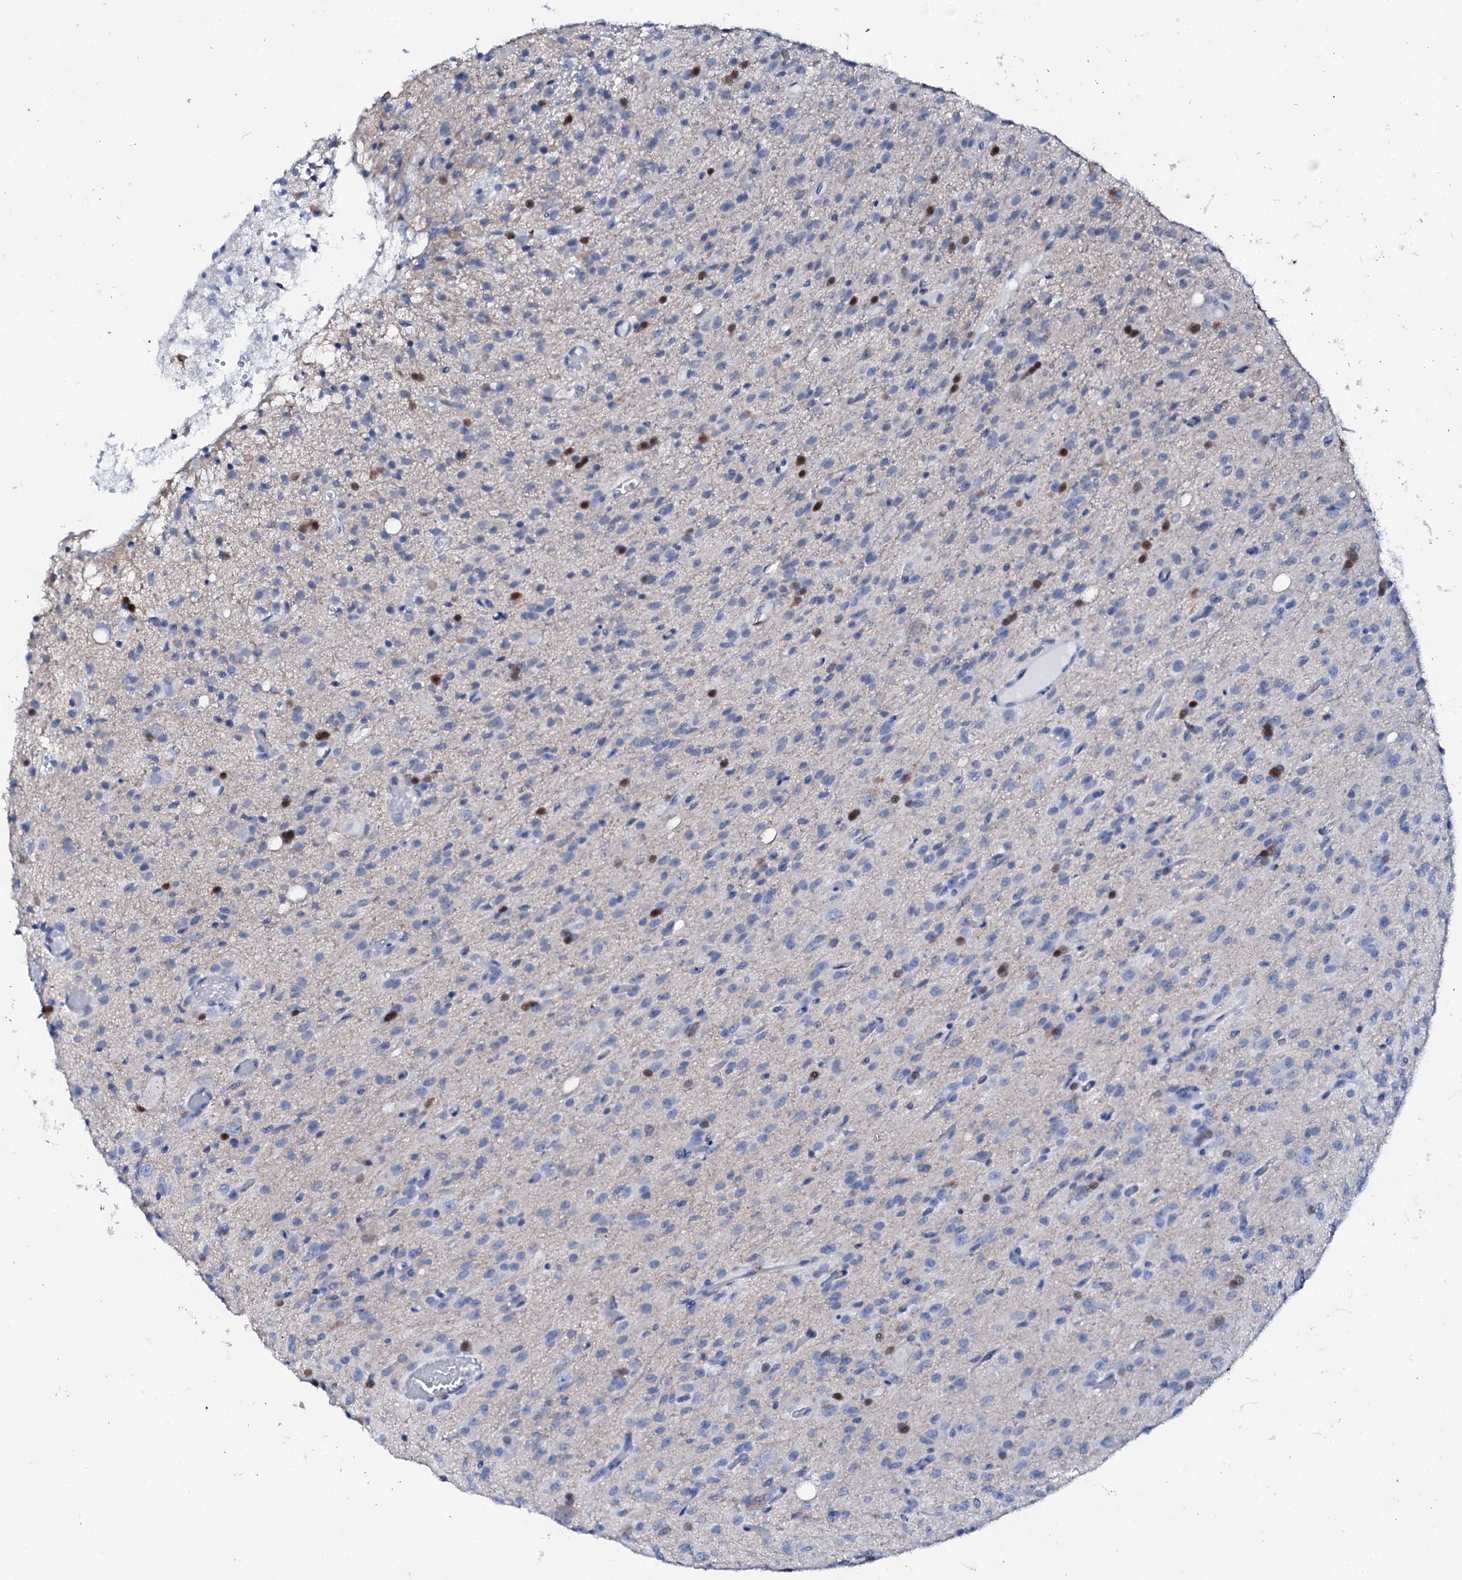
{"staining": {"intensity": "moderate", "quantity": "<25%", "location": "nuclear"}, "tissue": "glioma", "cell_type": "Tumor cells", "image_type": "cancer", "snomed": [{"axis": "morphology", "description": "Glioma, malignant, High grade"}, {"axis": "topography", "description": "Brain"}], "caption": "Malignant glioma (high-grade) stained with a brown dye shows moderate nuclear positive expression in about <25% of tumor cells.", "gene": "NRIP2", "patient": {"sex": "female", "age": 59}}